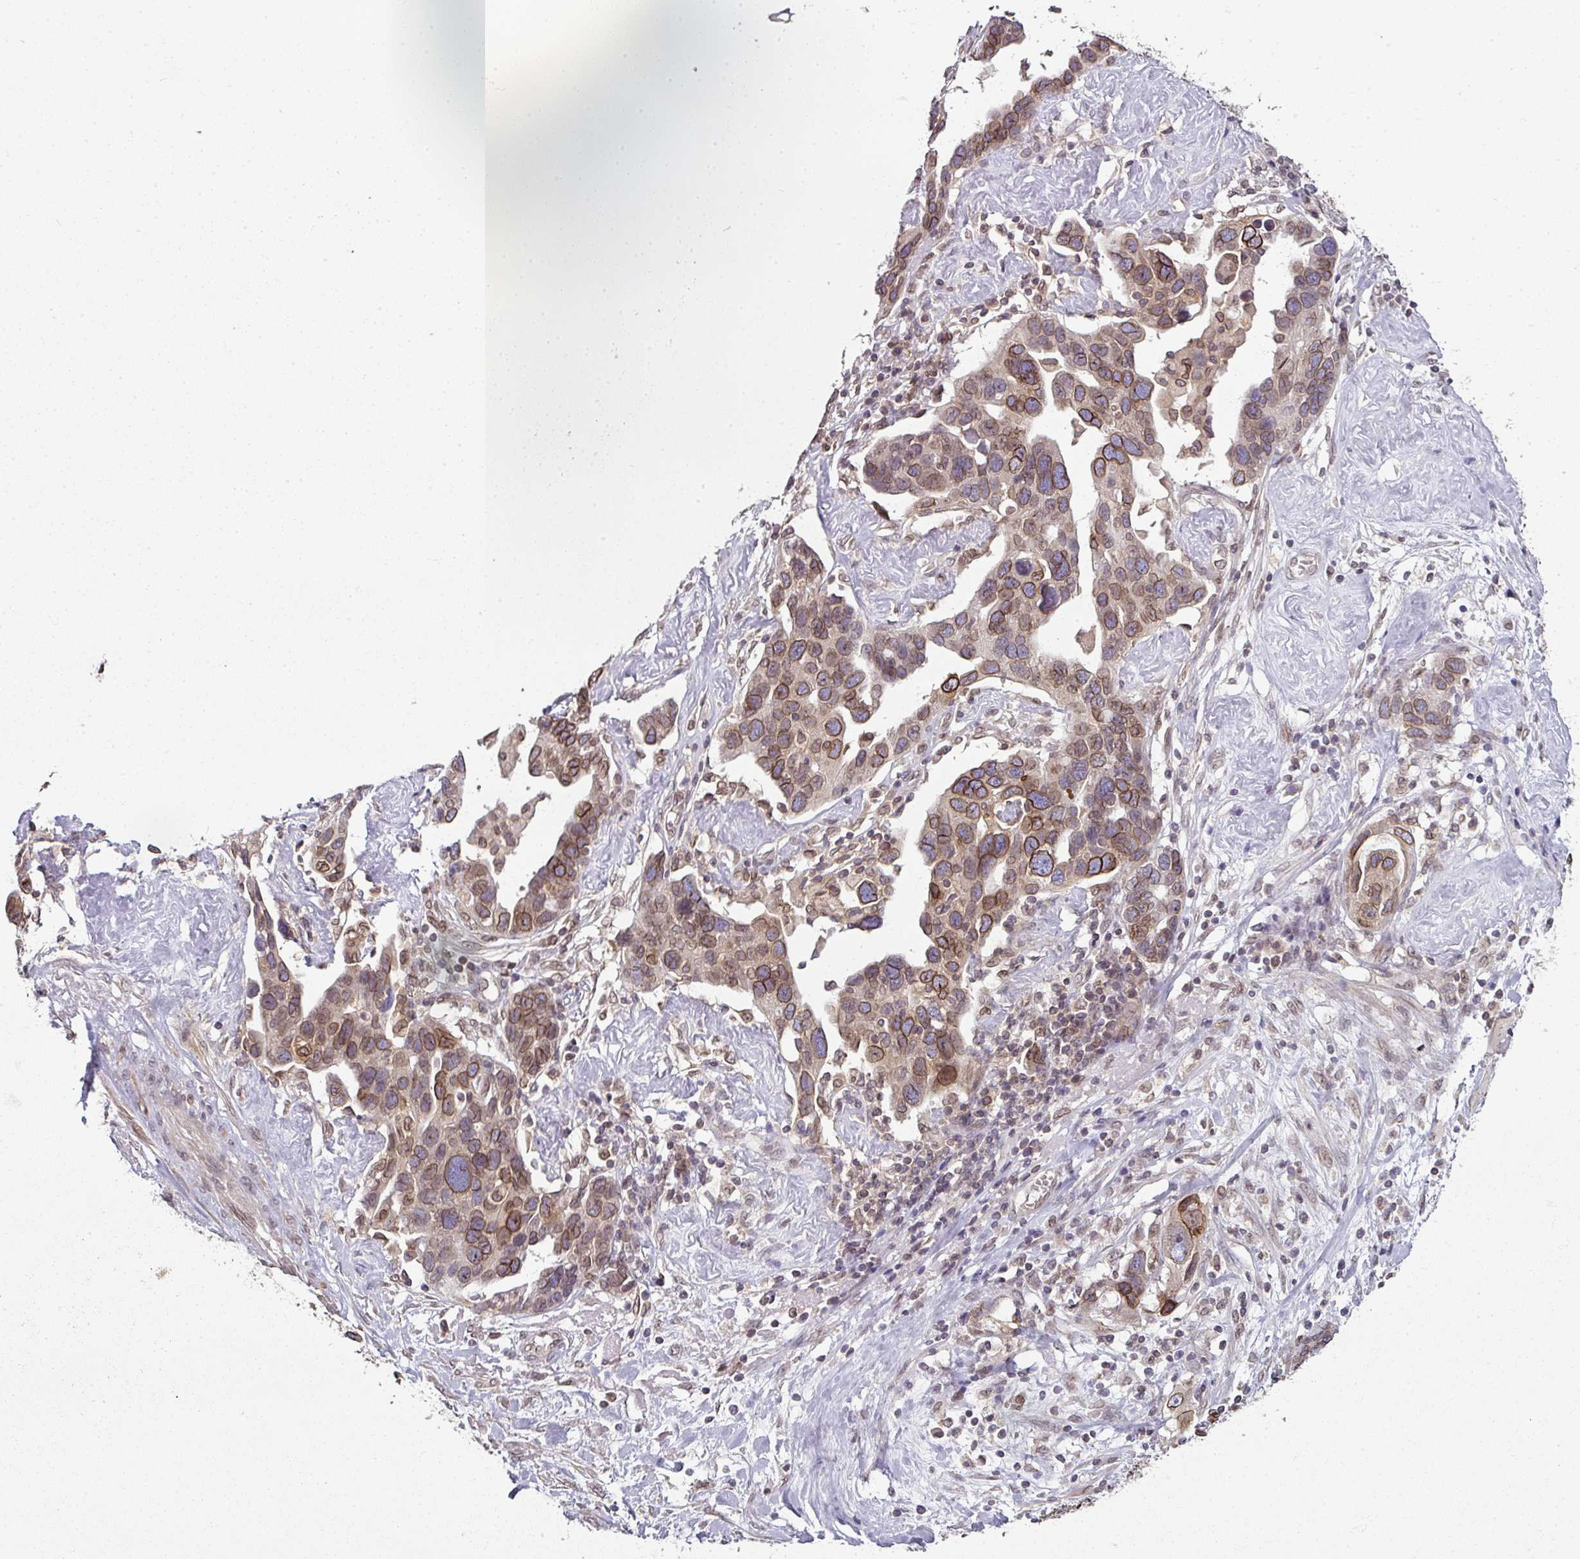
{"staining": {"intensity": "moderate", "quantity": ">75%", "location": "cytoplasmic/membranous,nuclear"}, "tissue": "ovarian cancer", "cell_type": "Tumor cells", "image_type": "cancer", "snomed": [{"axis": "morphology", "description": "Cystadenocarcinoma, serous, NOS"}, {"axis": "topography", "description": "Ovary"}], "caption": "Ovarian cancer (serous cystadenocarcinoma) stained with a brown dye shows moderate cytoplasmic/membranous and nuclear positive positivity in approximately >75% of tumor cells.", "gene": "RANGAP1", "patient": {"sex": "female", "age": 54}}